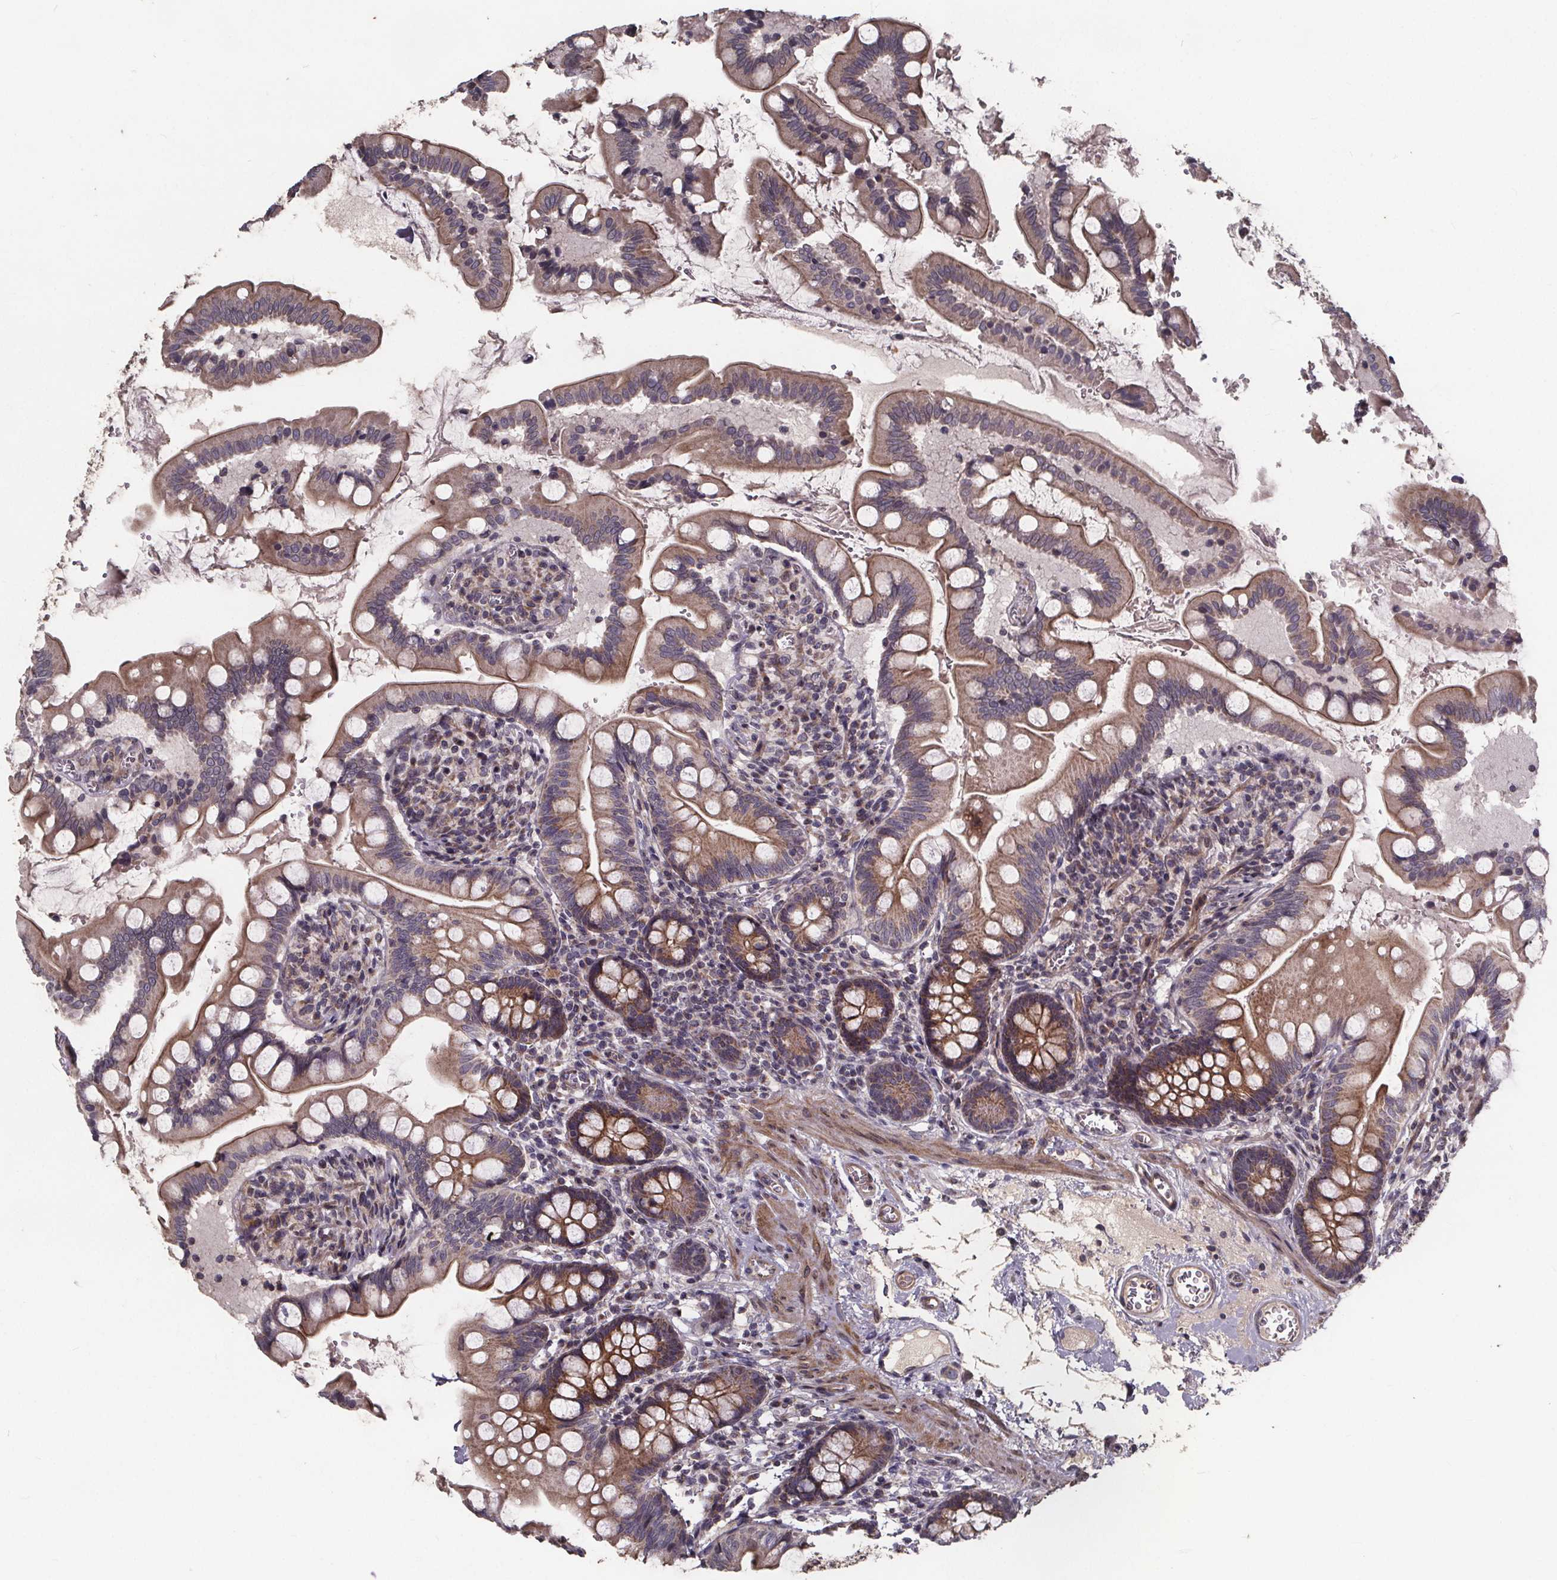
{"staining": {"intensity": "moderate", "quantity": ">75%", "location": "cytoplasmic/membranous"}, "tissue": "small intestine", "cell_type": "Glandular cells", "image_type": "normal", "snomed": [{"axis": "morphology", "description": "Normal tissue, NOS"}, {"axis": "topography", "description": "Small intestine"}], "caption": "There is medium levels of moderate cytoplasmic/membranous staining in glandular cells of unremarkable small intestine, as demonstrated by immunohistochemical staining (brown color).", "gene": "YME1L1", "patient": {"sex": "female", "age": 56}}